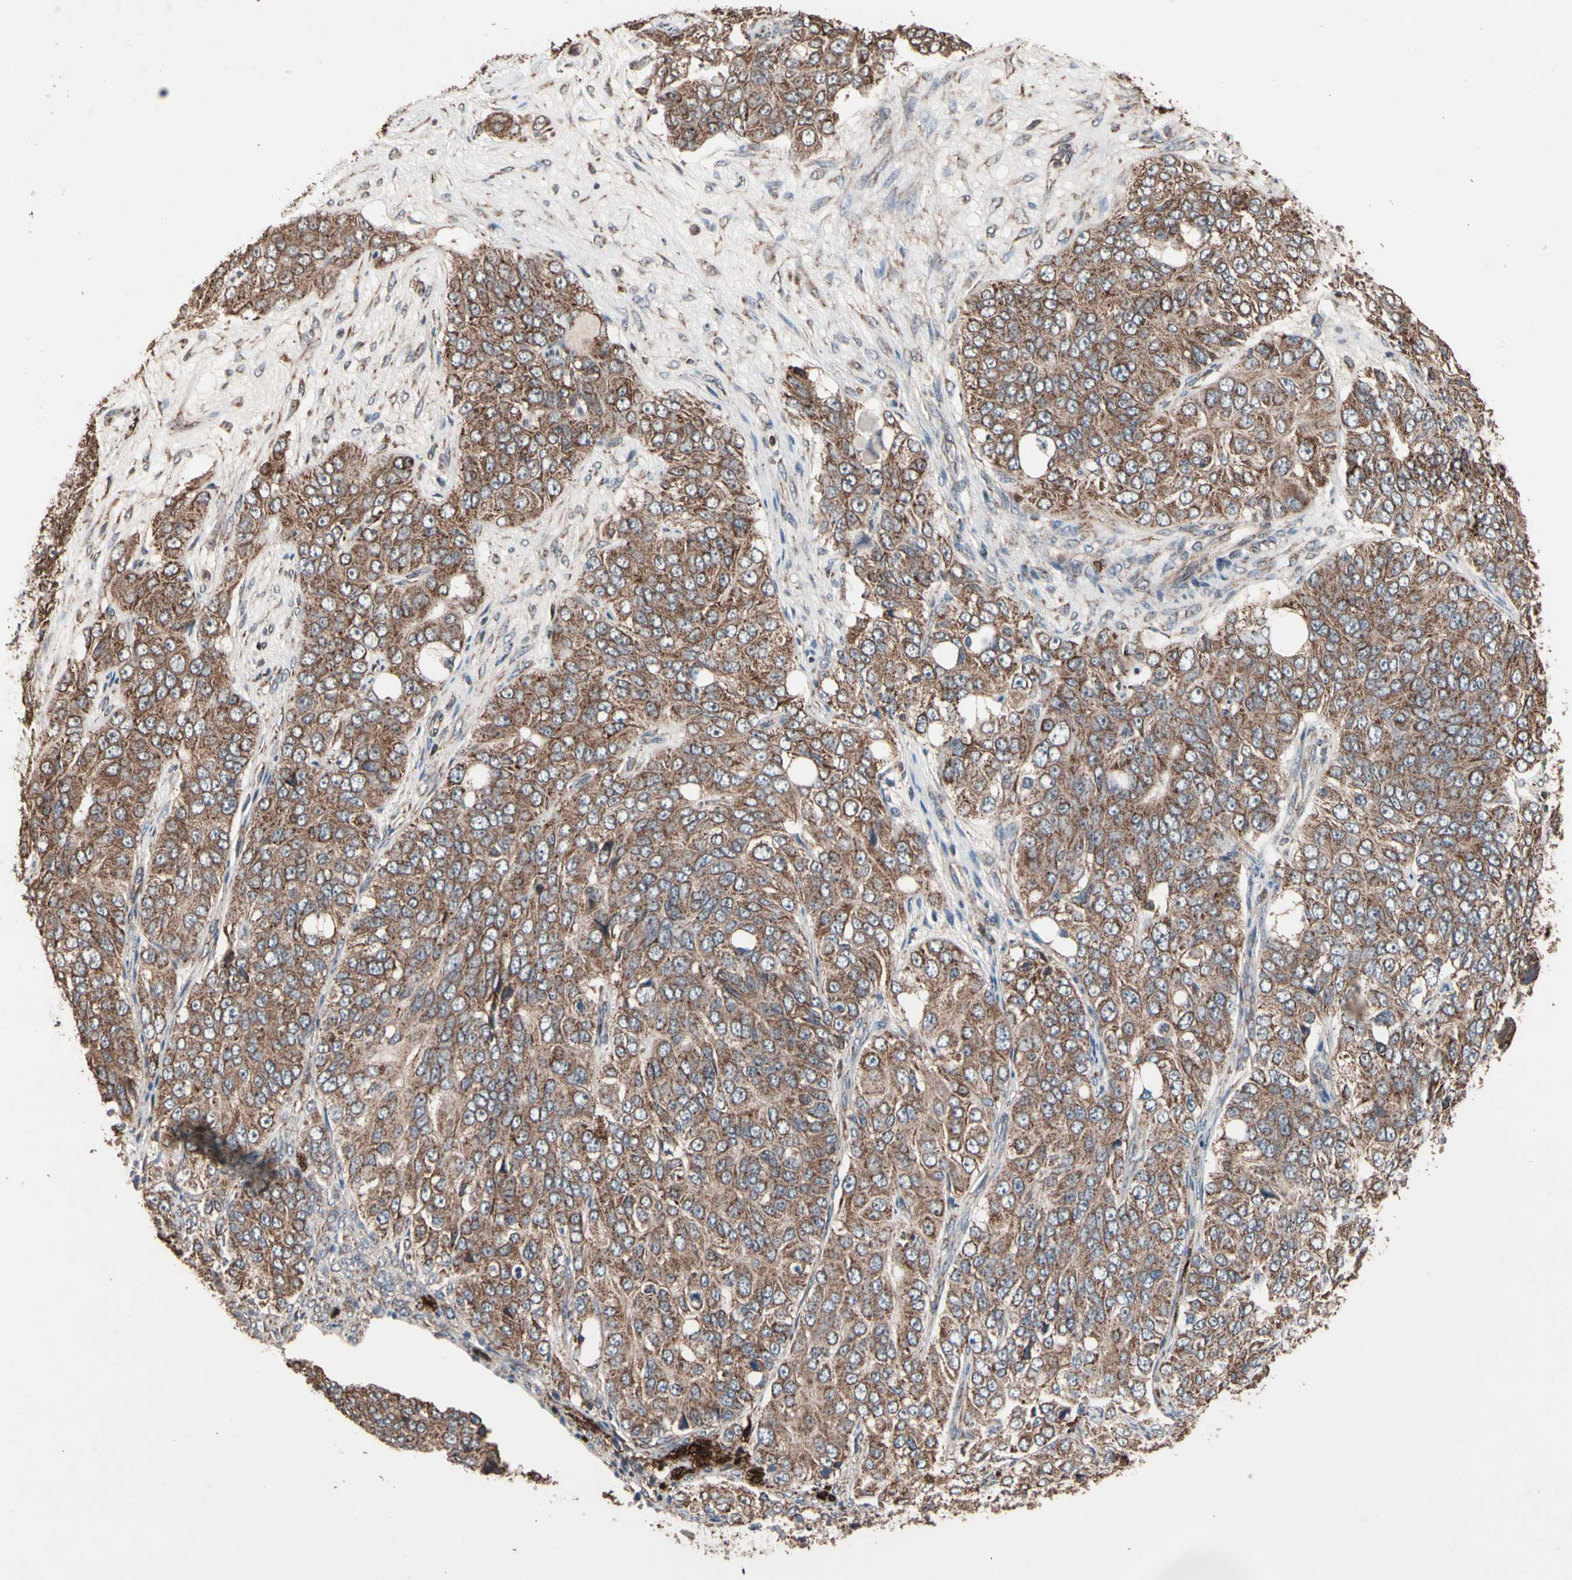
{"staining": {"intensity": "moderate", "quantity": ">75%", "location": "cytoplasmic/membranous"}, "tissue": "ovarian cancer", "cell_type": "Tumor cells", "image_type": "cancer", "snomed": [{"axis": "morphology", "description": "Carcinoma, endometroid"}, {"axis": "topography", "description": "Ovary"}], "caption": "Brown immunohistochemical staining in ovarian cancer displays moderate cytoplasmic/membranous positivity in about >75% of tumor cells.", "gene": "MRPL2", "patient": {"sex": "female", "age": 51}}